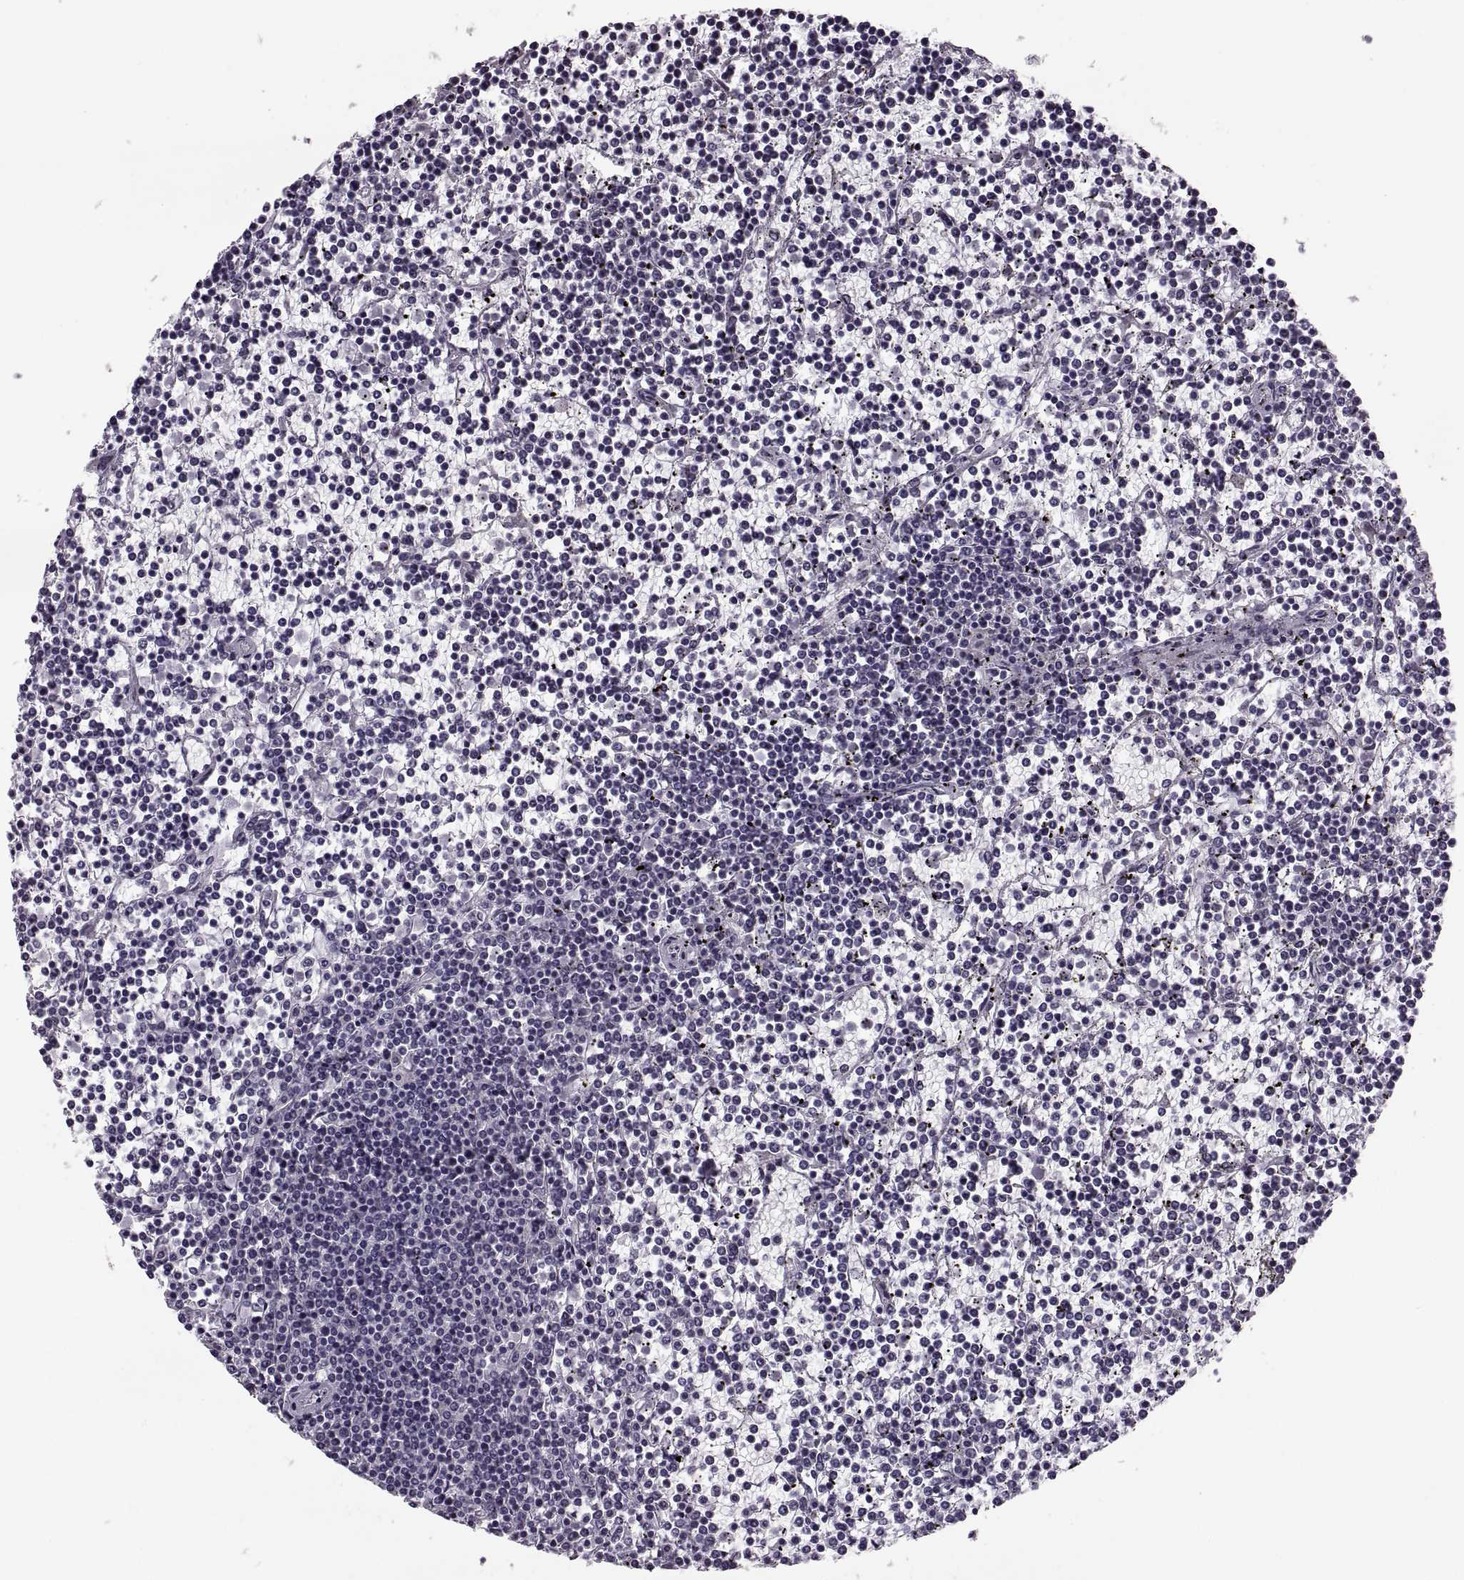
{"staining": {"intensity": "negative", "quantity": "none", "location": "none"}, "tissue": "lymphoma", "cell_type": "Tumor cells", "image_type": "cancer", "snomed": [{"axis": "morphology", "description": "Malignant lymphoma, non-Hodgkin's type, Low grade"}, {"axis": "topography", "description": "Spleen"}], "caption": "Image shows no significant protein expression in tumor cells of lymphoma.", "gene": "PAGE5", "patient": {"sex": "female", "age": 19}}